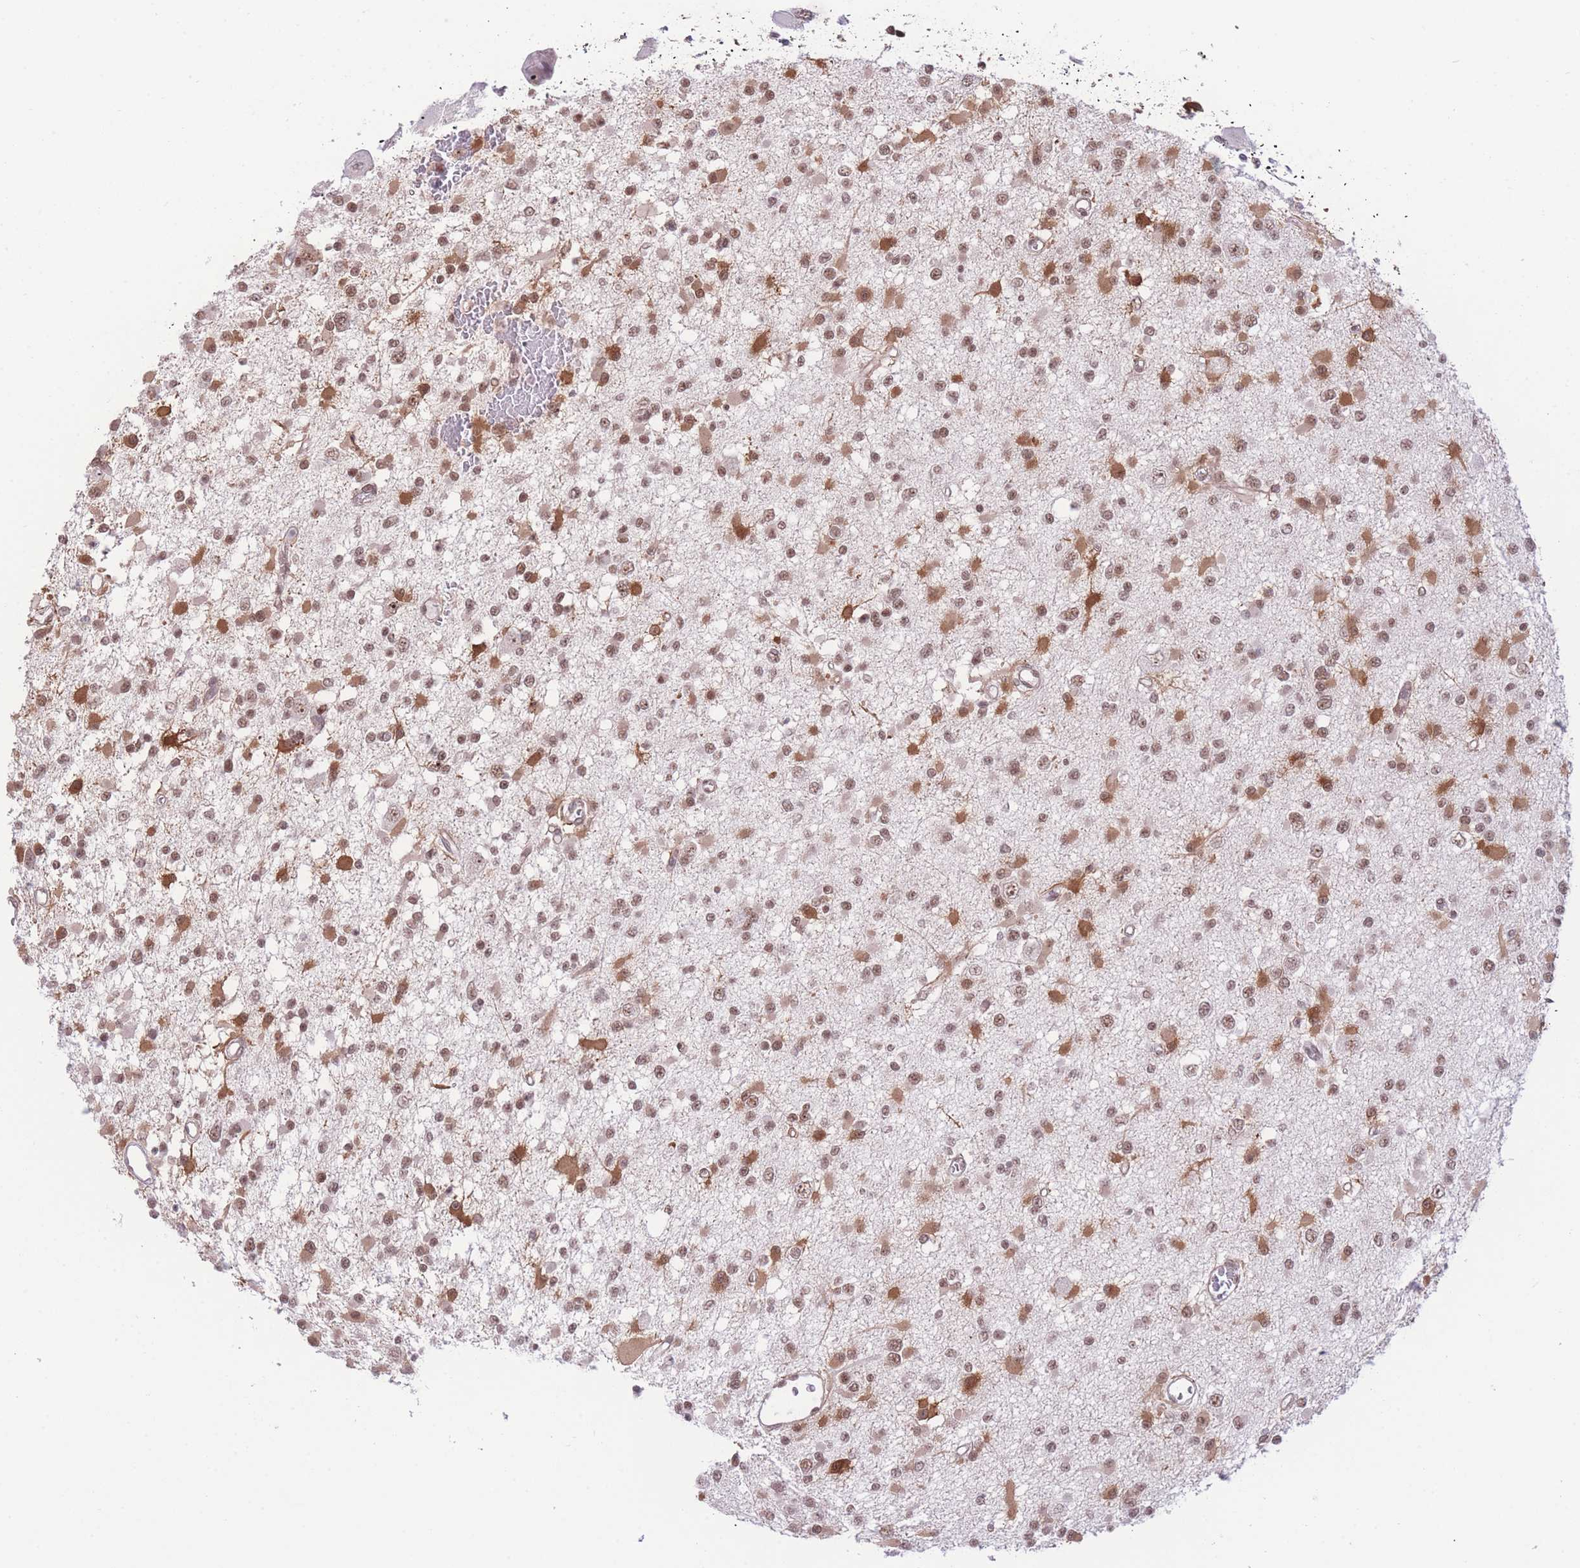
{"staining": {"intensity": "moderate", "quantity": ">75%", "location": "cytoplasmic/membranous,nuclear"}, "tissue": "glioma", "cell_type": "Tumor cells", "image_type": "cancer", "snomed": [{"axis": "morphology", "description": "Glioma, malignant, Low grade"}, {"axis": "topography", "description": "Brain"}], "caption": "Immunohistochemistry image of neoplastic tissue: glioma stained using IHC reveals medium levels of moderate protein expression localized specifically in the cytoplasmic/membranous and nuclear of tumor cells, appearing as a cytoplasmic/membranous and nuclear brown color.", "gene": "PCIF1", "patient": {"sex": "female", "age": 22}}